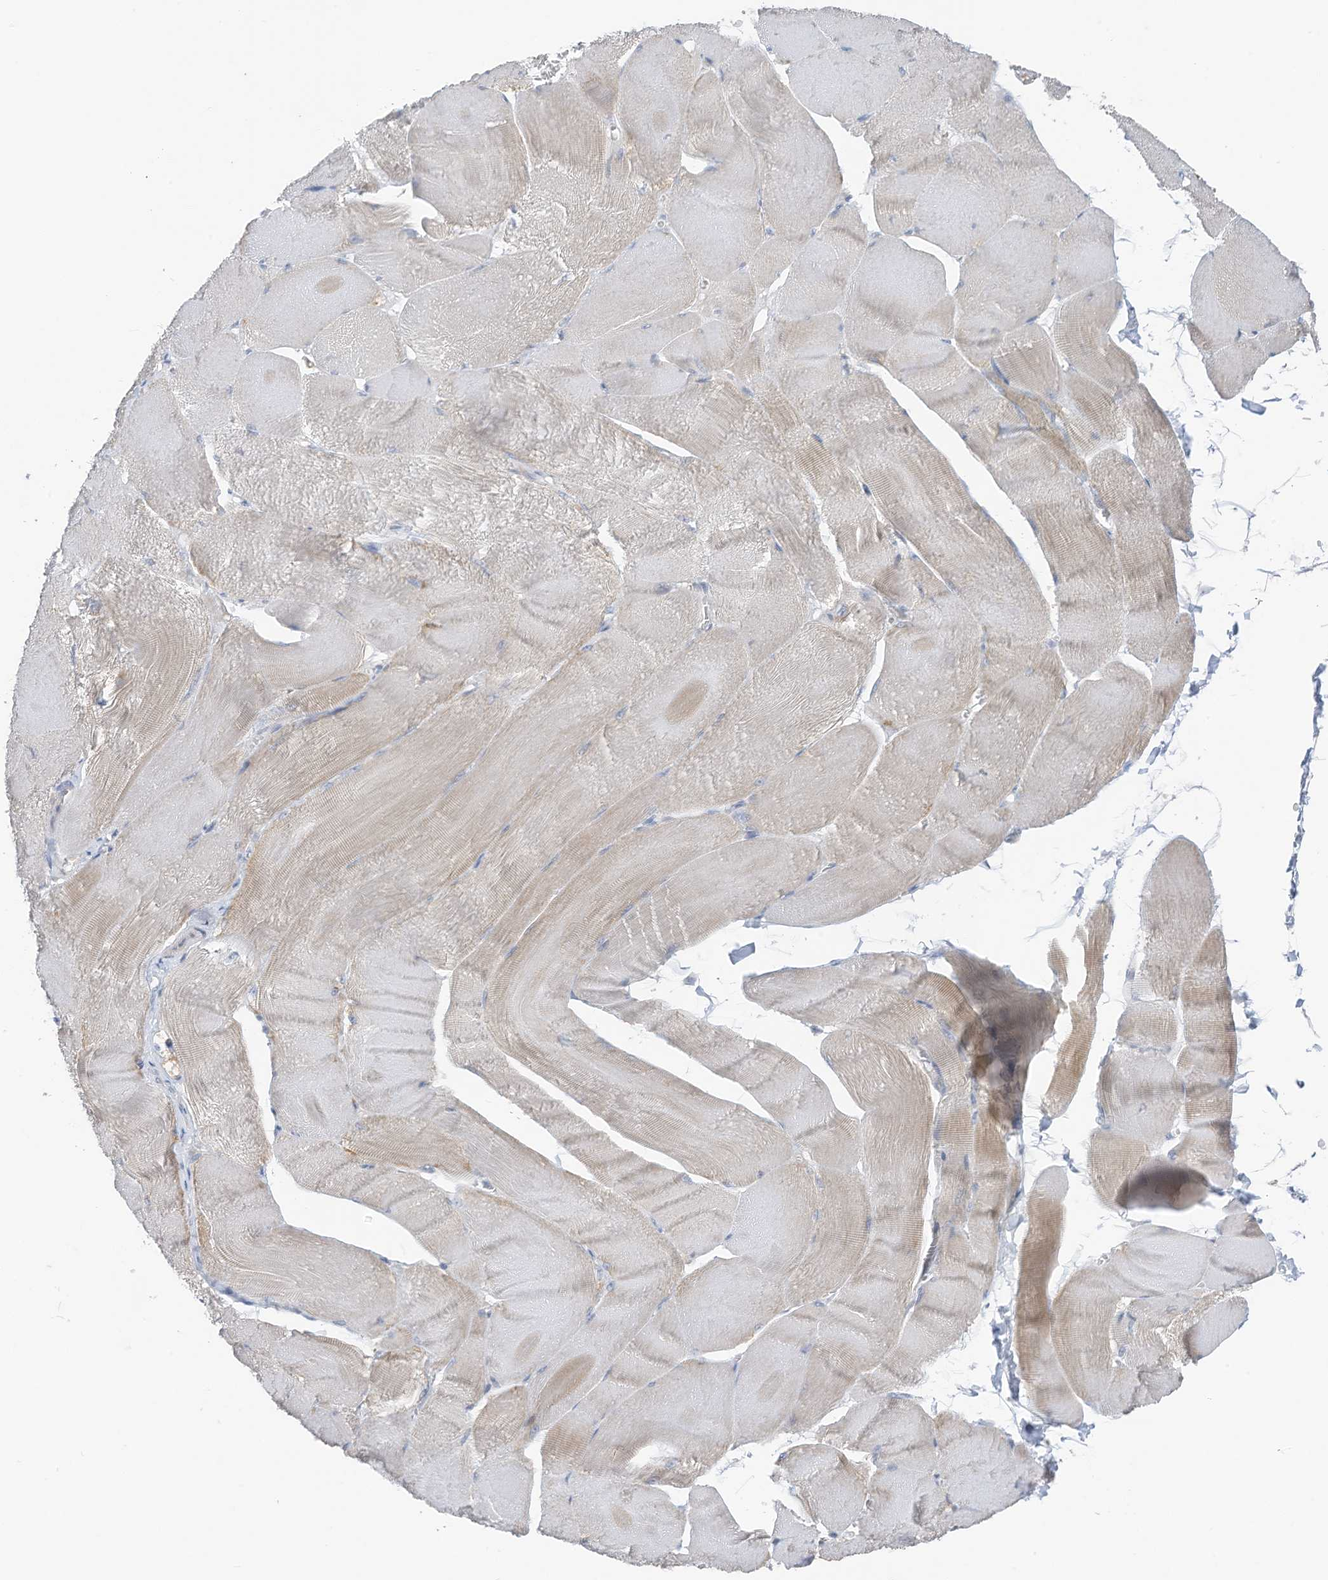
{"staining": {"intensity": "moderate", "quantity": "<25%", "location": "cytoplasmic/membranous"}, "tissue": "skeletal muscle", "cell_type": "Myocytes", "image_type": "normal", "snomed": [{"axis": "morphology", "description": "Normal tissue, NOS"}, {"axis": "morphology", "description": "Basal cell carcinoma"}, {"axis": "topography", "description": "Skeletal muscle"}], "caption": "The image exhibits immunohistochemical staining of benign skeletal muscle. There is moderate cytoplasmic/membranous positivity is present in about <25% of myocytes. (IHC, brightfield microscopy, high magnification).", "gene": "LDAH", "patient": {"sex": "female", "age": 64}}